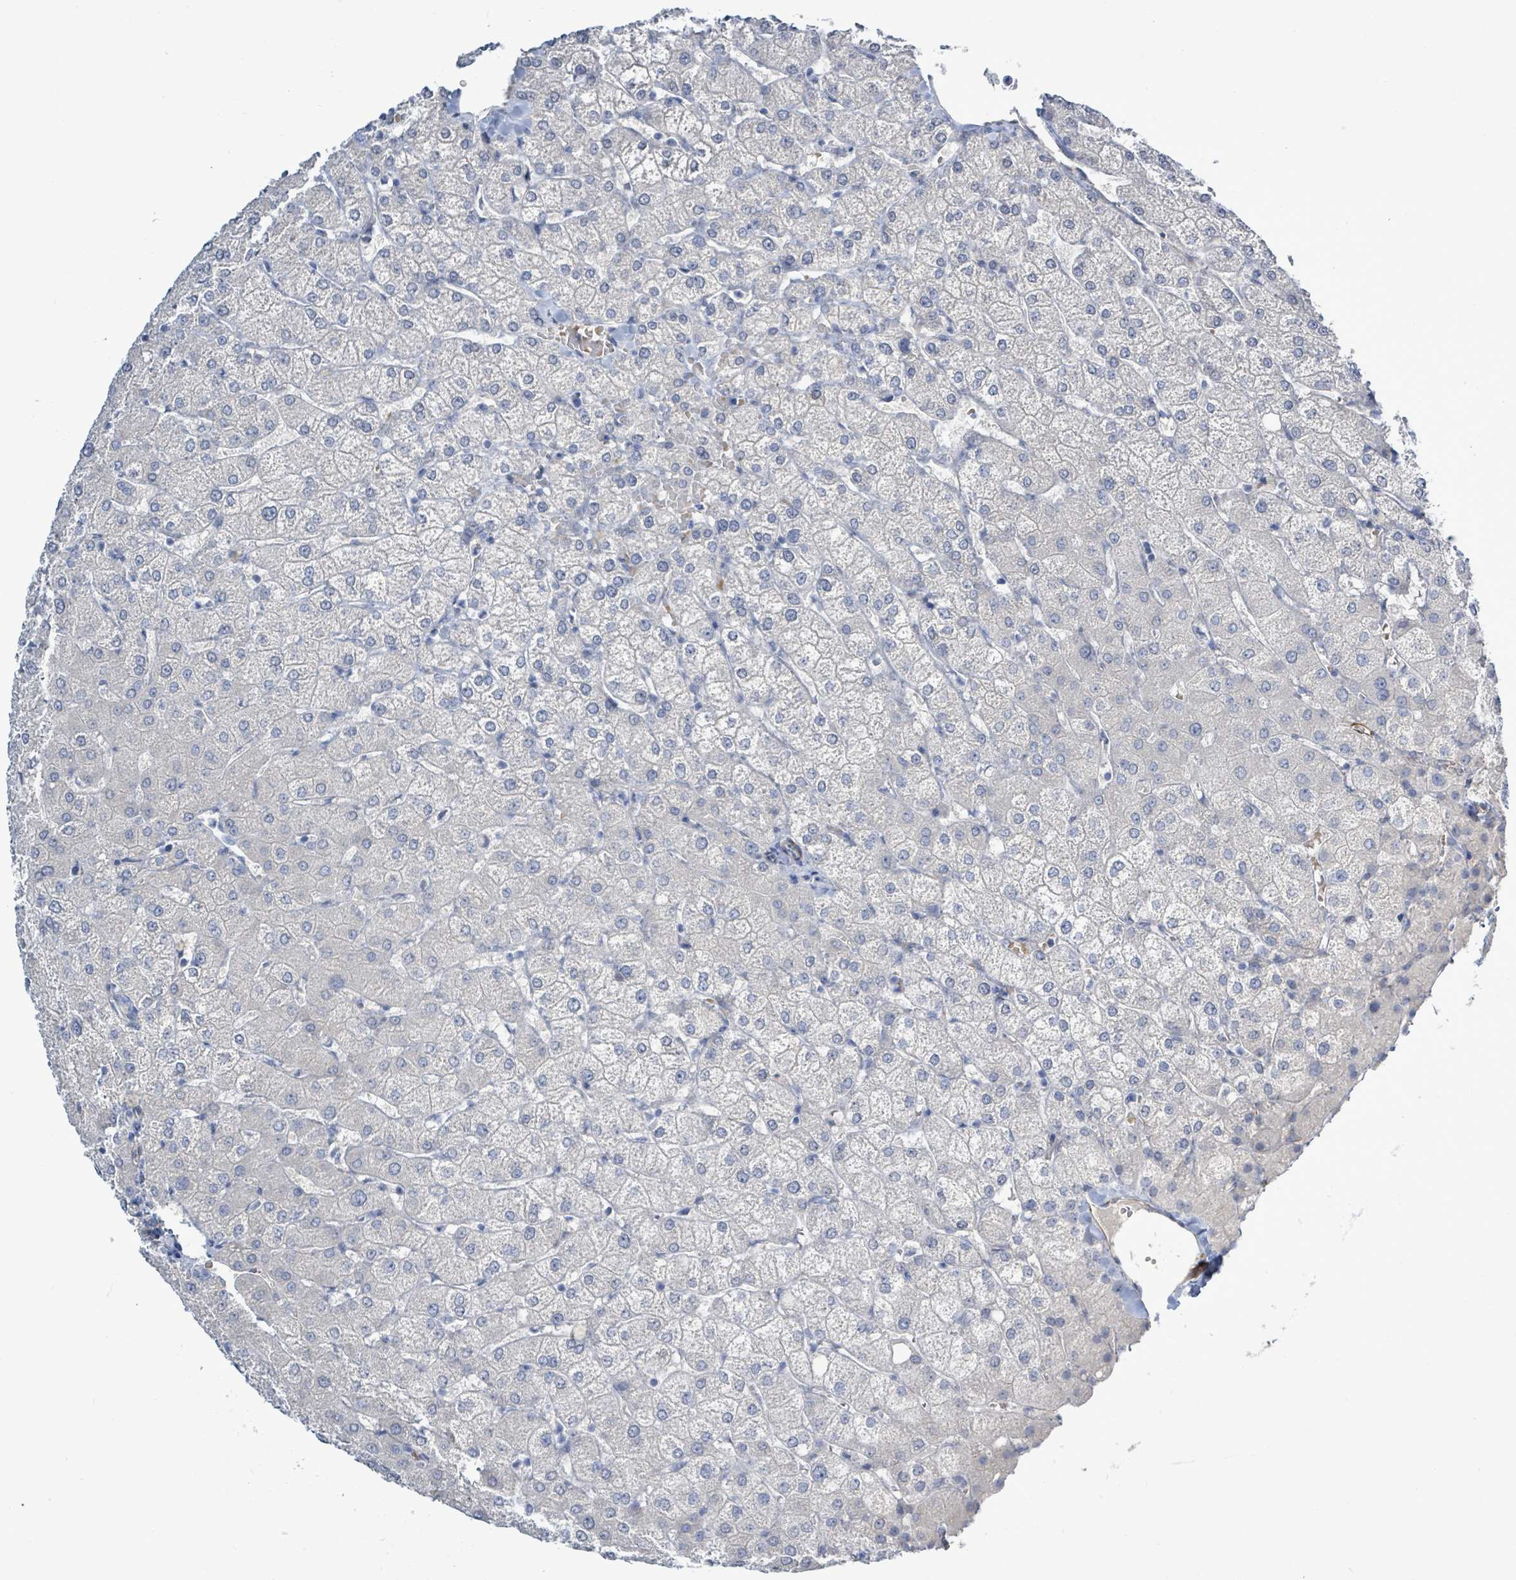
{"staining": {"intensity": "negative", "quantity": "none", "location": "none"}, "tissue": "liver", "cell_type": "Cholangiocytes", "image_type": "normal", "snomed": [{"axis": "morphology", "description": "Normal tissue, NOS"}, {"axis": "topography", "description": "Liver"}], "caption": "Cholangiocytes are negative for protein expression in benign human liver. (Stains: DAB IHC with hematoxylin counter stain, Microscopy: brightfield microscopy at high magnification).", "gene": "DMRTC1B", "patient": {"sex": "female", "age": 54}}